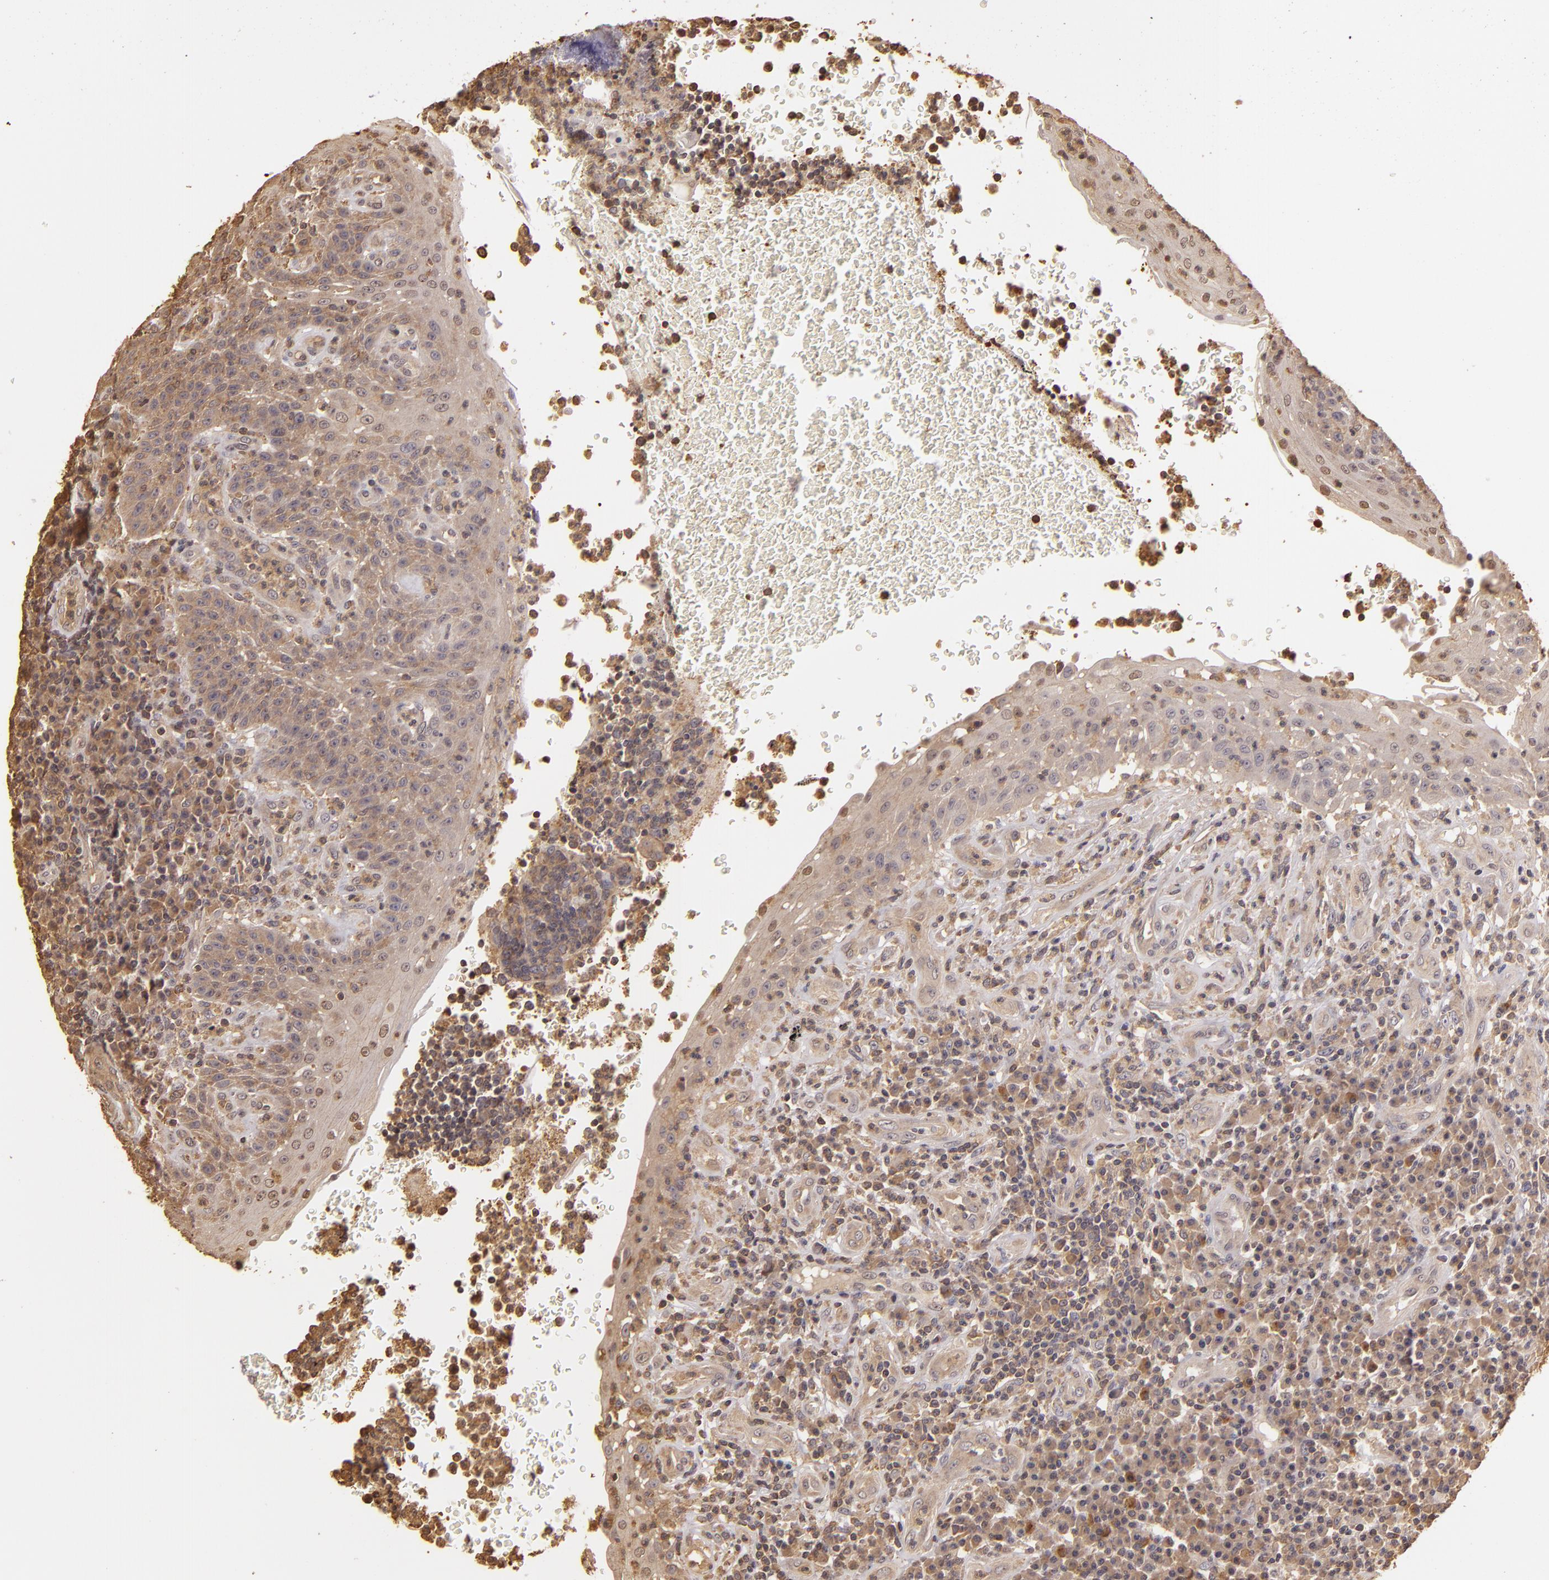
{"staining": {"intensity": "weak", "quantity": ">75%", "location": "cytoplasmic/membranous"}, "tissue": "tonsil", "cell_type": "Germinal center cells", "image_type": "normal", "snomed": [{"axis": "morphology", "description": "Normal tissue, NOS"}, {"axis": "topography", "description": "Tonsil"}], "caption": "Tonsil stained with DAB (3,3'-diaminobenzidine) immunohistochemistry (IHC) demonstrates low levels of weak cytoplasmic/membranous staining in approximately >75% of germinal center cells.", "gene": "ARPC2", "patient": {"sex": "female", "age": 40}}